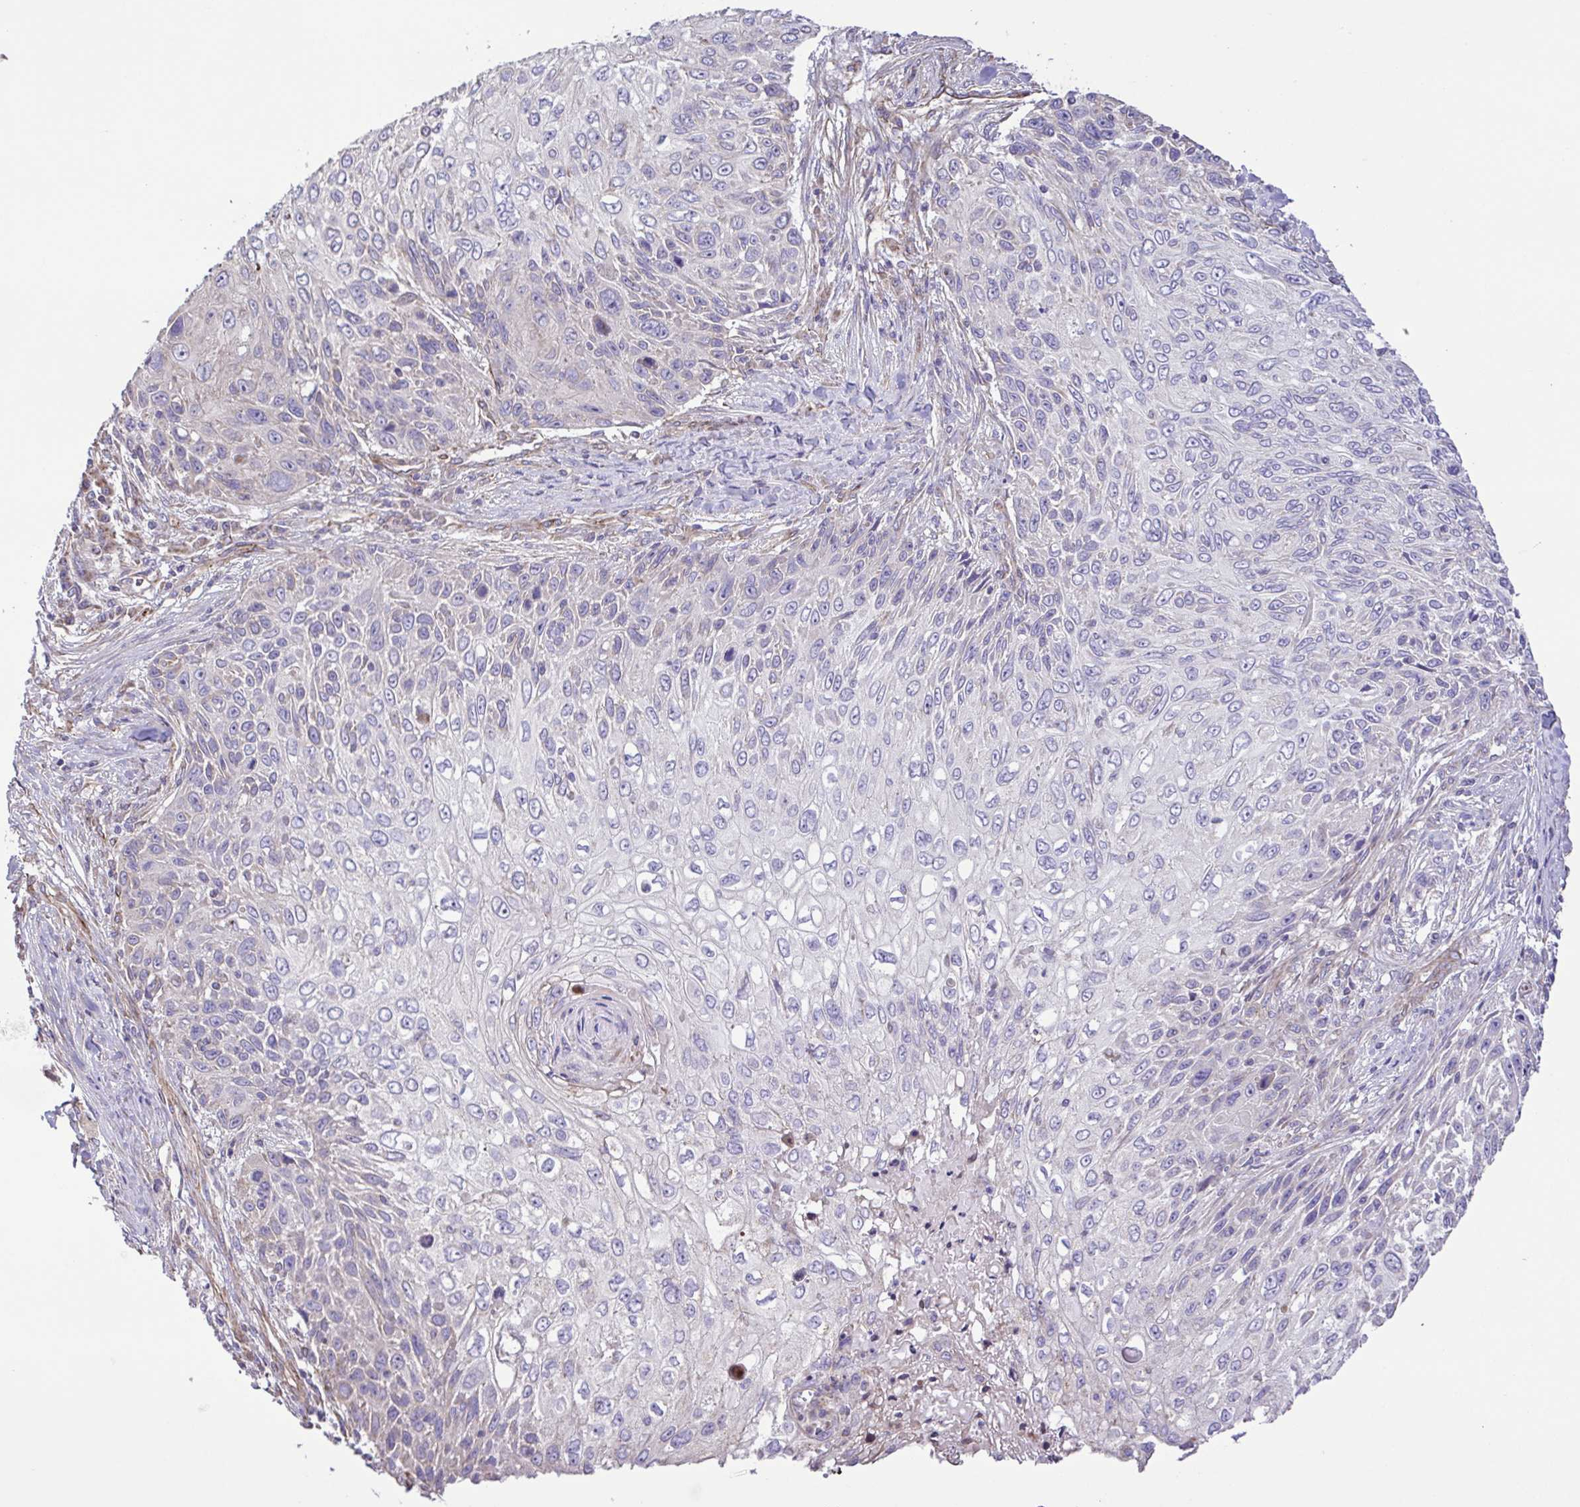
{"staining": {"intensity": "negative", "quantity": "none", "location": "none"}, "tissue": "skin cancer", "cell_type": "Tumor cells", "image_type": "cancer", "snomed": [{"axis": "morphology", "description": "Squamous cell carcinoma, NOS"}, {"axis": "topography", "description": "Skin"}], "caption": "This is an immunohistochemistry (IHC) photomicrograph of human skin squamous cell carcinoma. There is no positivity in tumor cells.", "gene": "FLT1", "patient": {"sex": "male", "age": 92}}